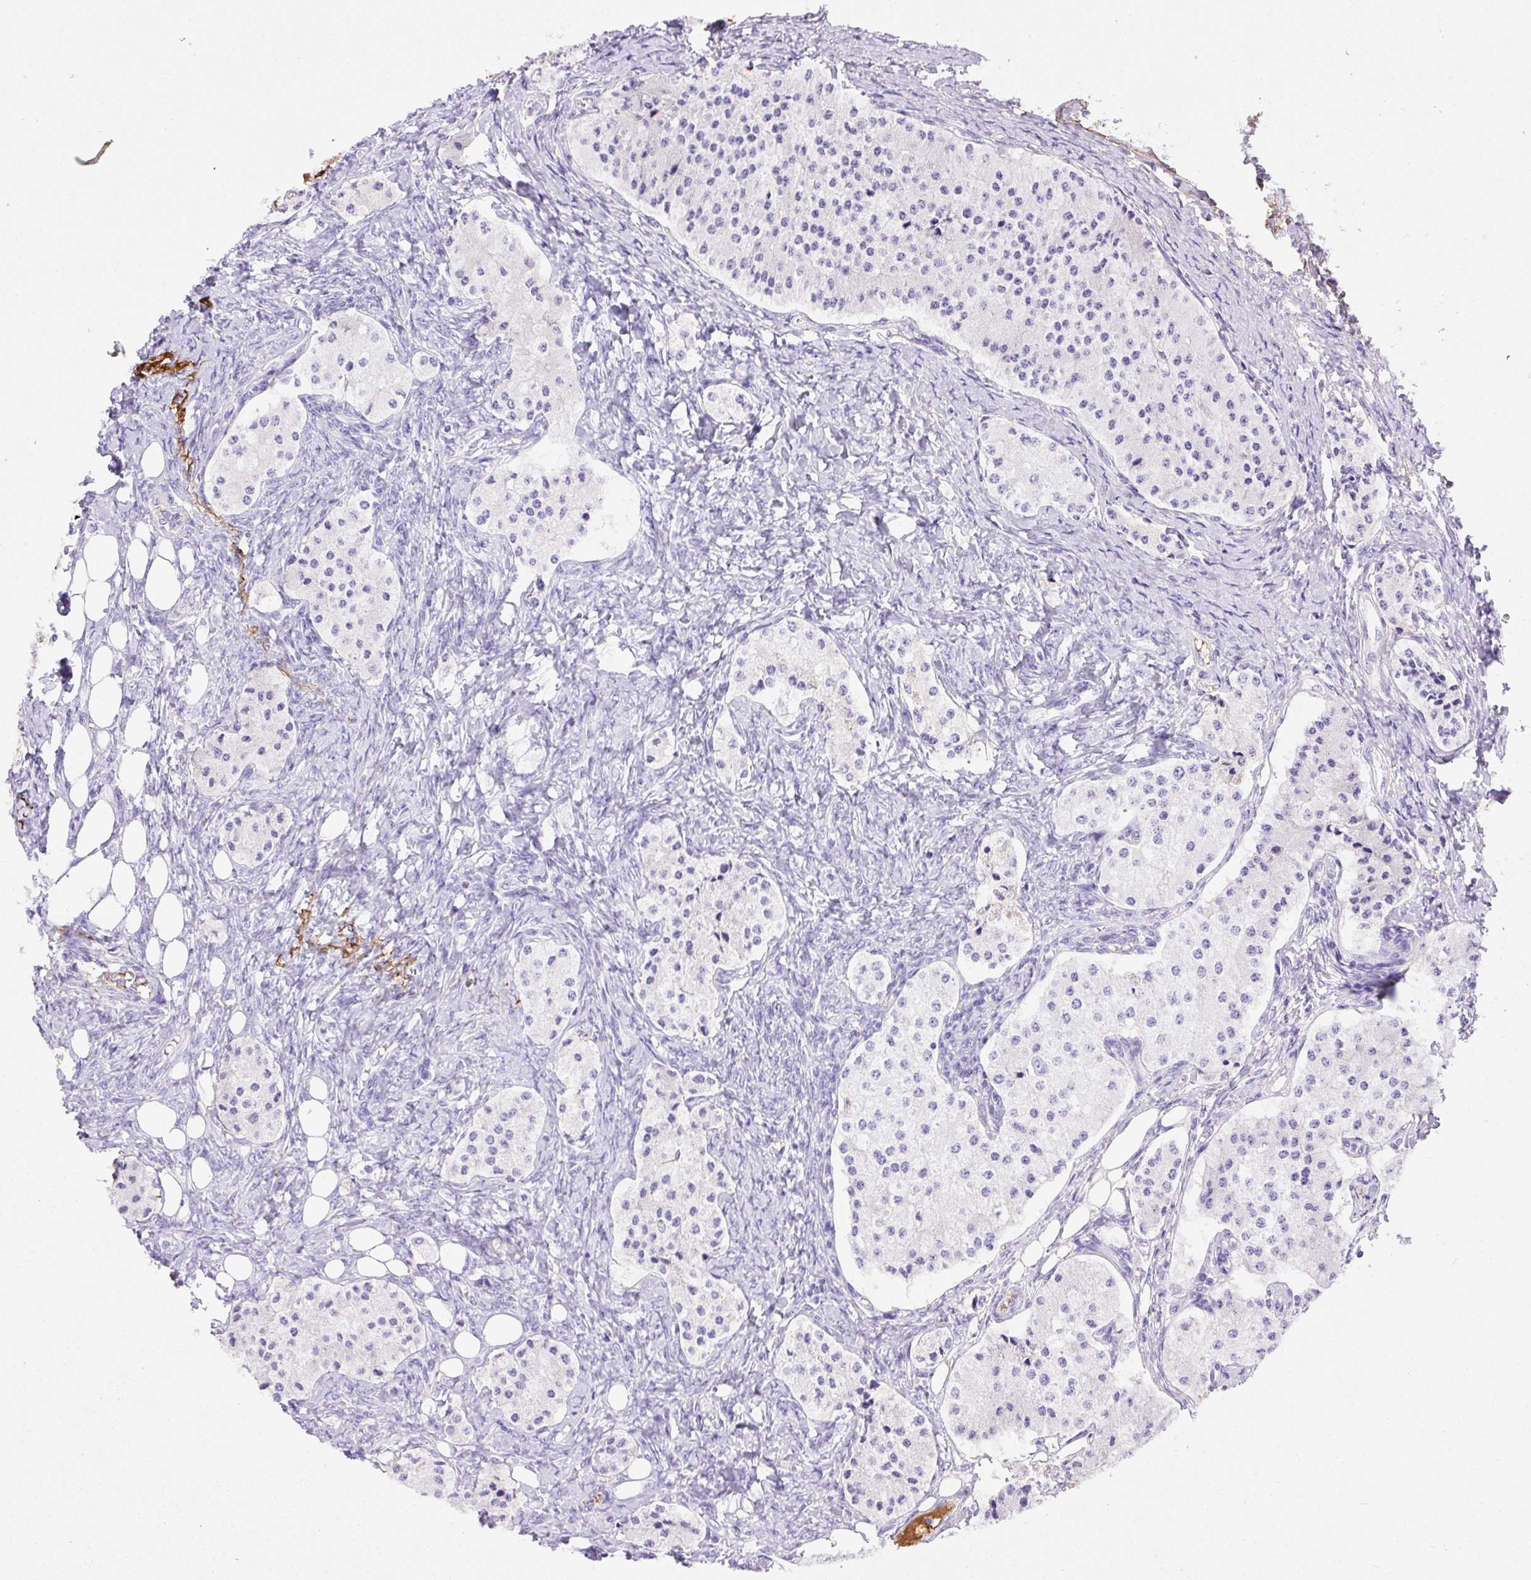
{"staining": {"intensity": "negative", "quantity": "none", "location": "none"}, "tissue": "carcinoid", "cell_type": "Tumor cells", "image_type": "cancer", "snomed": [{"axis": "morphology", "description": "Carcinoid, malignant, NOS"}, {"axis": "topography", "description": "Colon"}], "caption": "IHC of carcinoid displays no staining in tumor cells.", "gene": "APCS", "patient": {"sex": "female", "age": 52}}